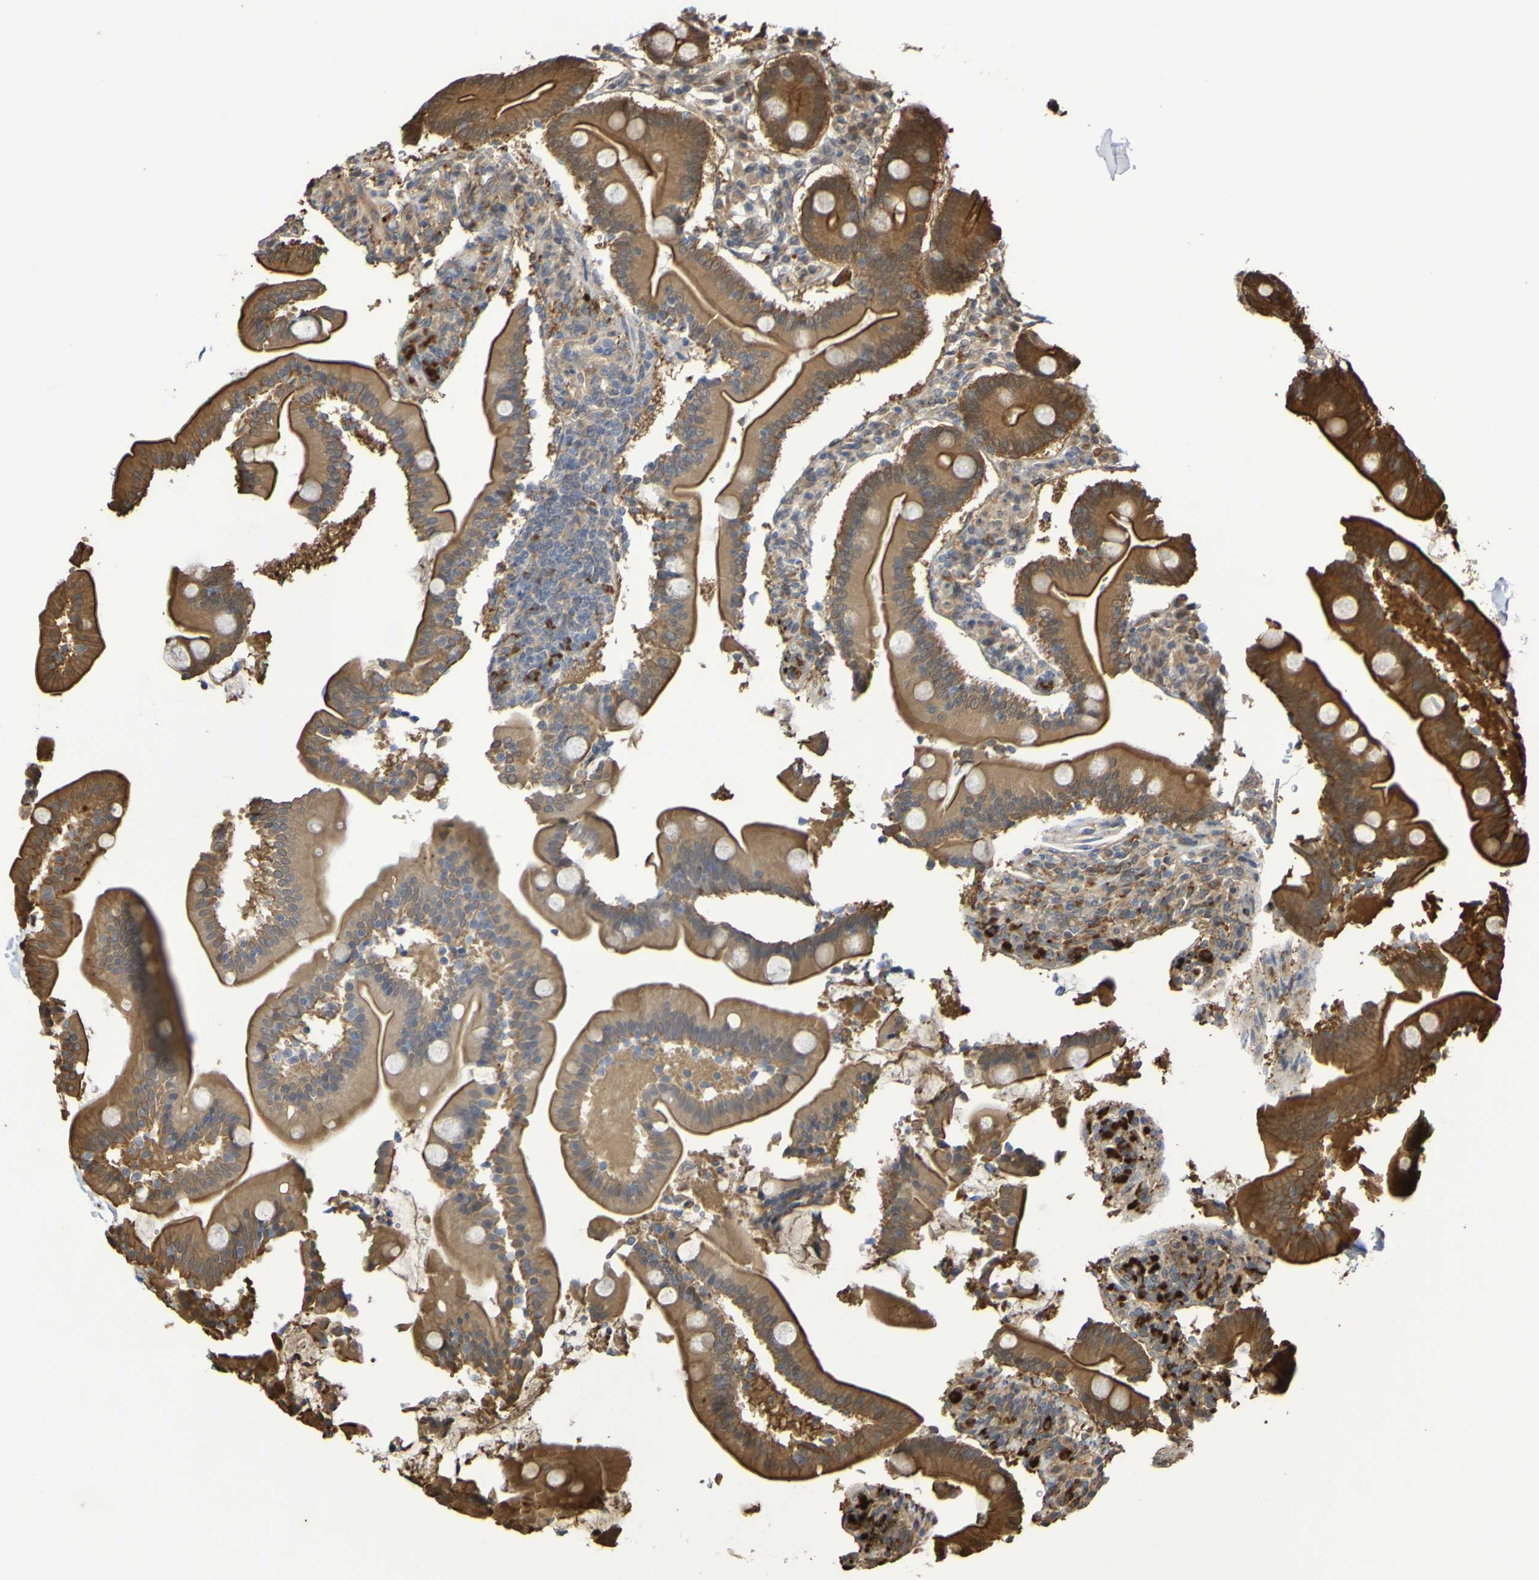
{"staining": {"intensity": "strong", "quantity": ">75%", "location": "cytoplasmic/membranous"}, "tissue": "duodenum", "cell_type": "Glandular cells", "image_type": "normal", "snomed": [{"axis": "morphology", "description": "Normal tissue, NOS"}, {"axis": "topography", "description": "Duodenum"}], "caption": "Immunohistochemical staining of normal human duodenum demonstrates high levels of strong cytoplasmic/membranous staining in about >75% of glandular cells.", "gene": "SERPINB6", "patient": {"sex": "male", "age": 54}}